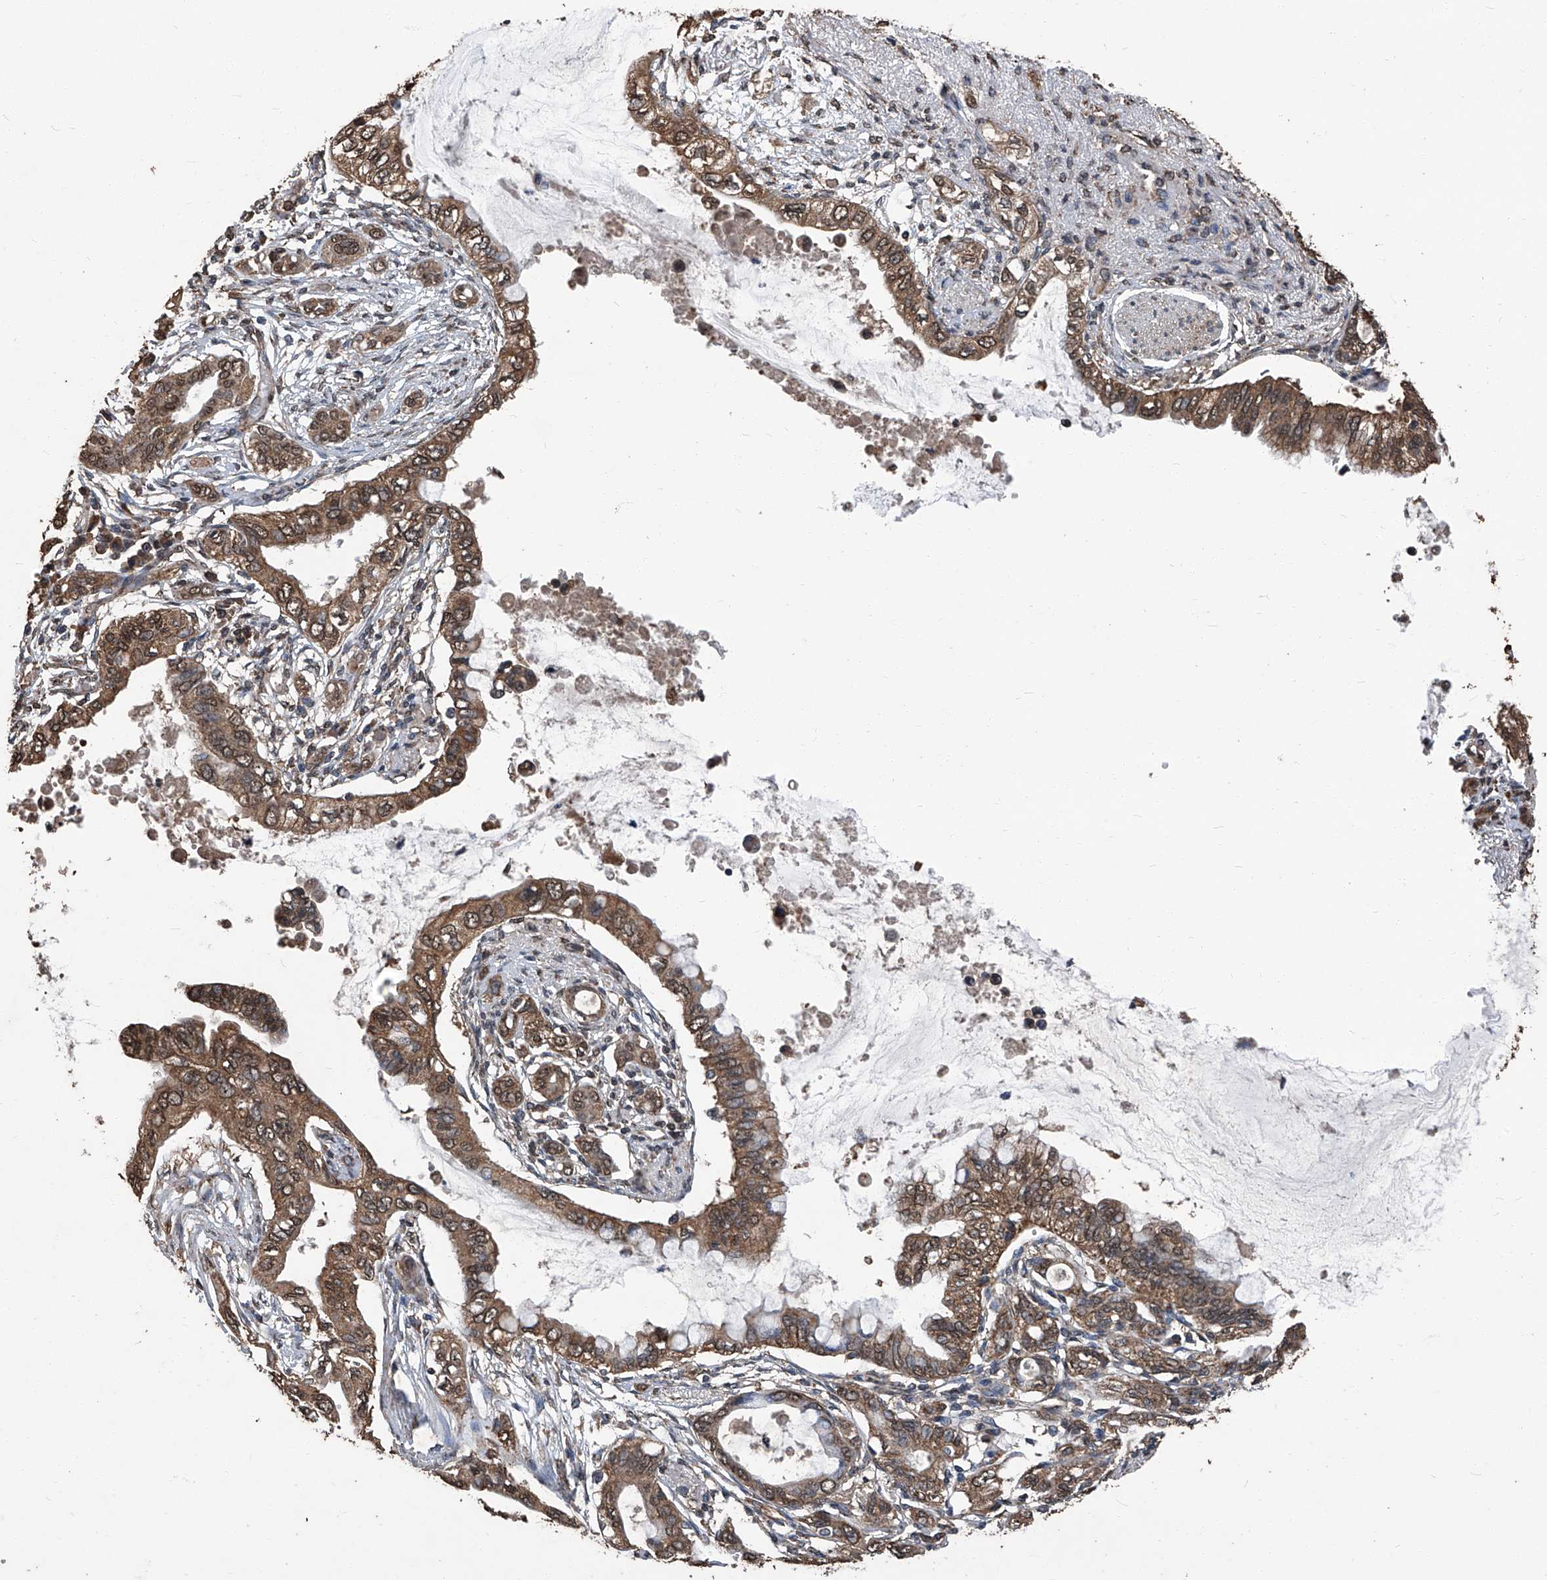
{"staining": {"intensity": "moderate", "quantity": ">75%", "location": "cytoplasmic/membranous,nuclear"}, "tissue": "pancreatic cancer", "cell_type": "Tumor cells", "image_type": "cancer", "snomed": [{"axis": "morphology", "description": "Adenocarcinoma, NOS"}, {"axis": "topography", "description": "Pancreas"}], "caption": "Immunohistochemical staining of adenocarcinoma (pancreatic) shows medium levels of moderate cytoplasmic/membranous and nuclear positivity in about >75% of tumor cells. (Stains: DAB (3,3'-diaminobenzidine) in brown, nuclei in blue, Microscopy: brightfield microscopy at high magnification).", "gene": "STARD7", "patient": {"sex": "female", "age": 60}}